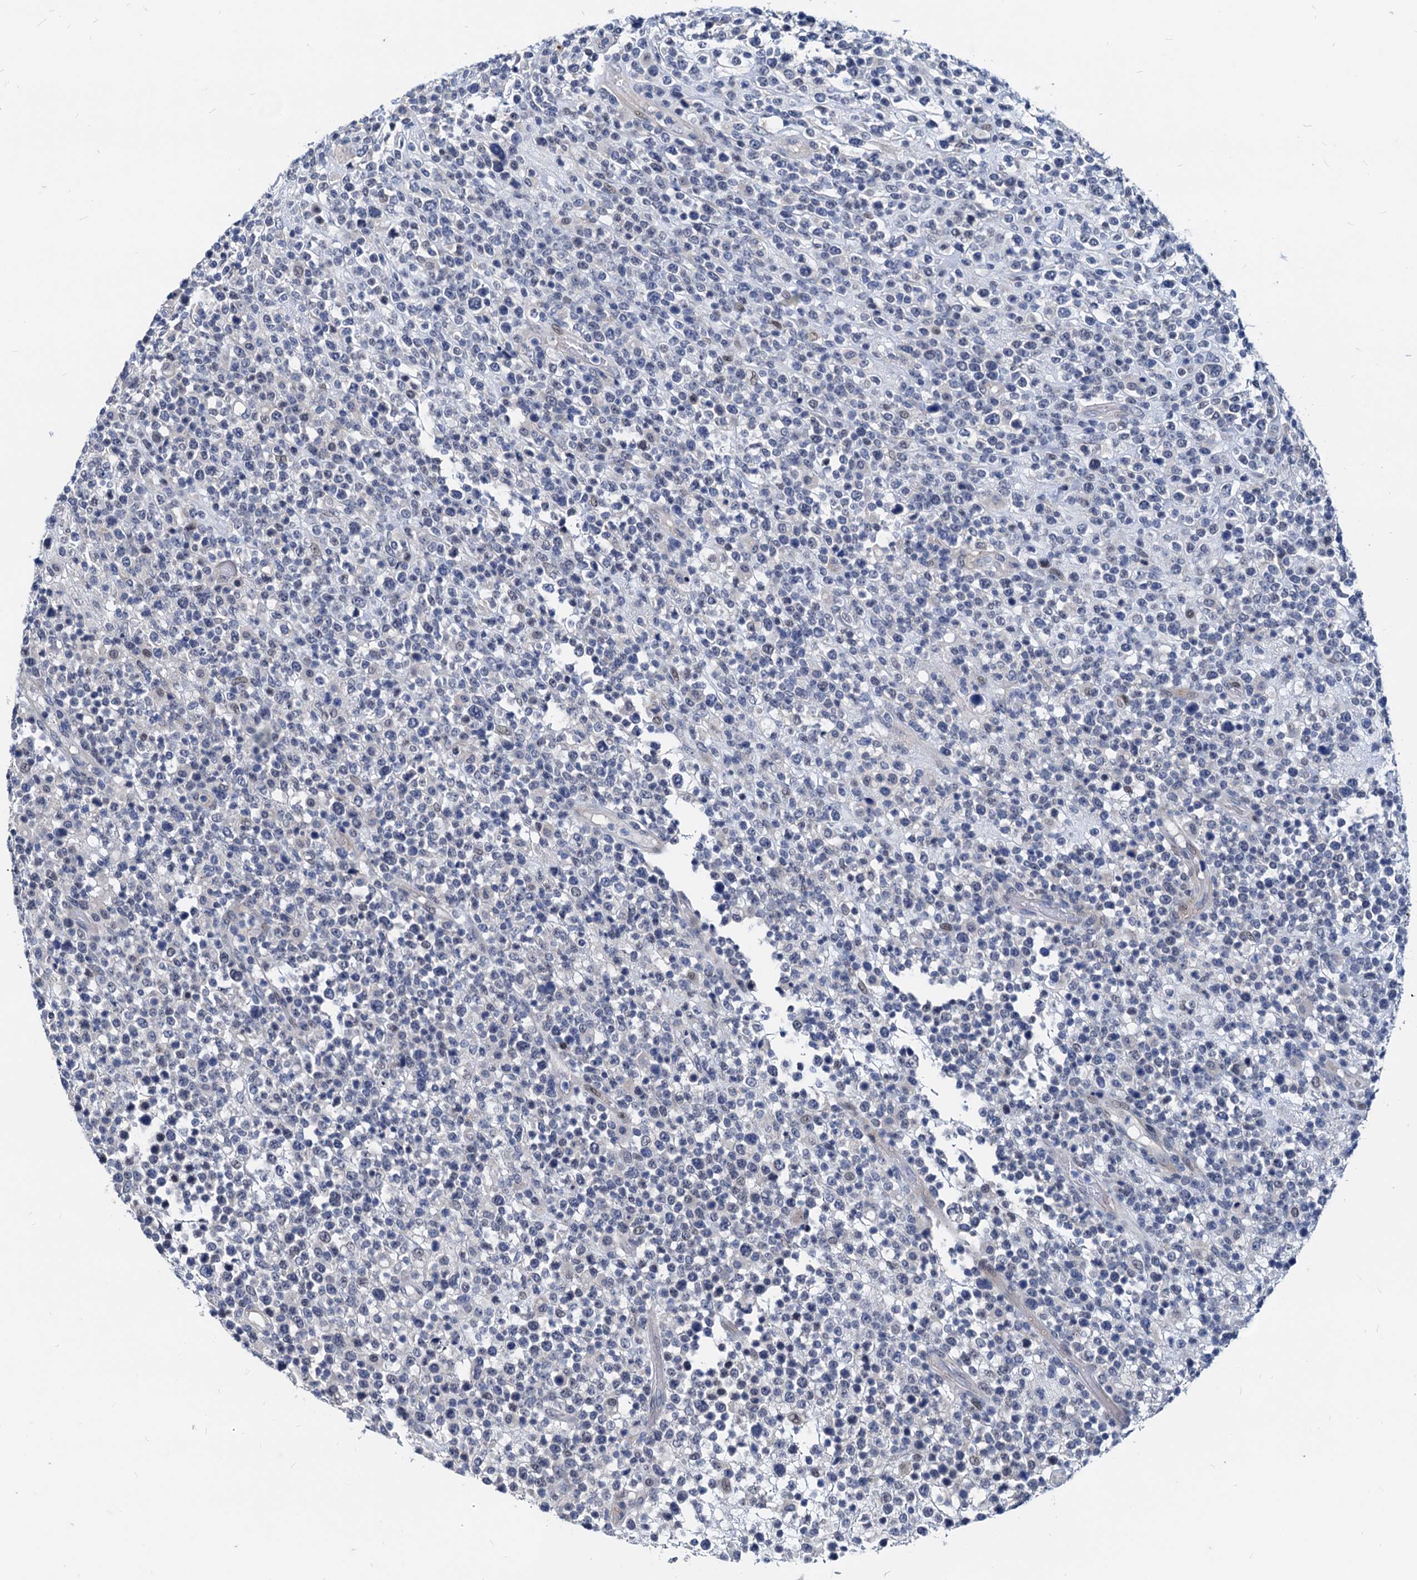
{"staining": {"intensity": "negative", "quantity": "none", "location": "none"}, "tissue": "lymphoma", "cell_type": "Tumor cells", "image_type": "cancer", "snomed": [{"axis": "morphology", "description": "Malignant lymphoma, non-Hodgkin's type, High grade"}, {"axis": "topography", "description": "Colon"}], "caption": "IHC histopathology image of malignant lymphoma, non-Hodgkin's type (high-grade) stained for a protein (brown), which displays no positivity in tumor cells.", "gene": "HSF2", "patient": {"sex": "female", "age": 53}}